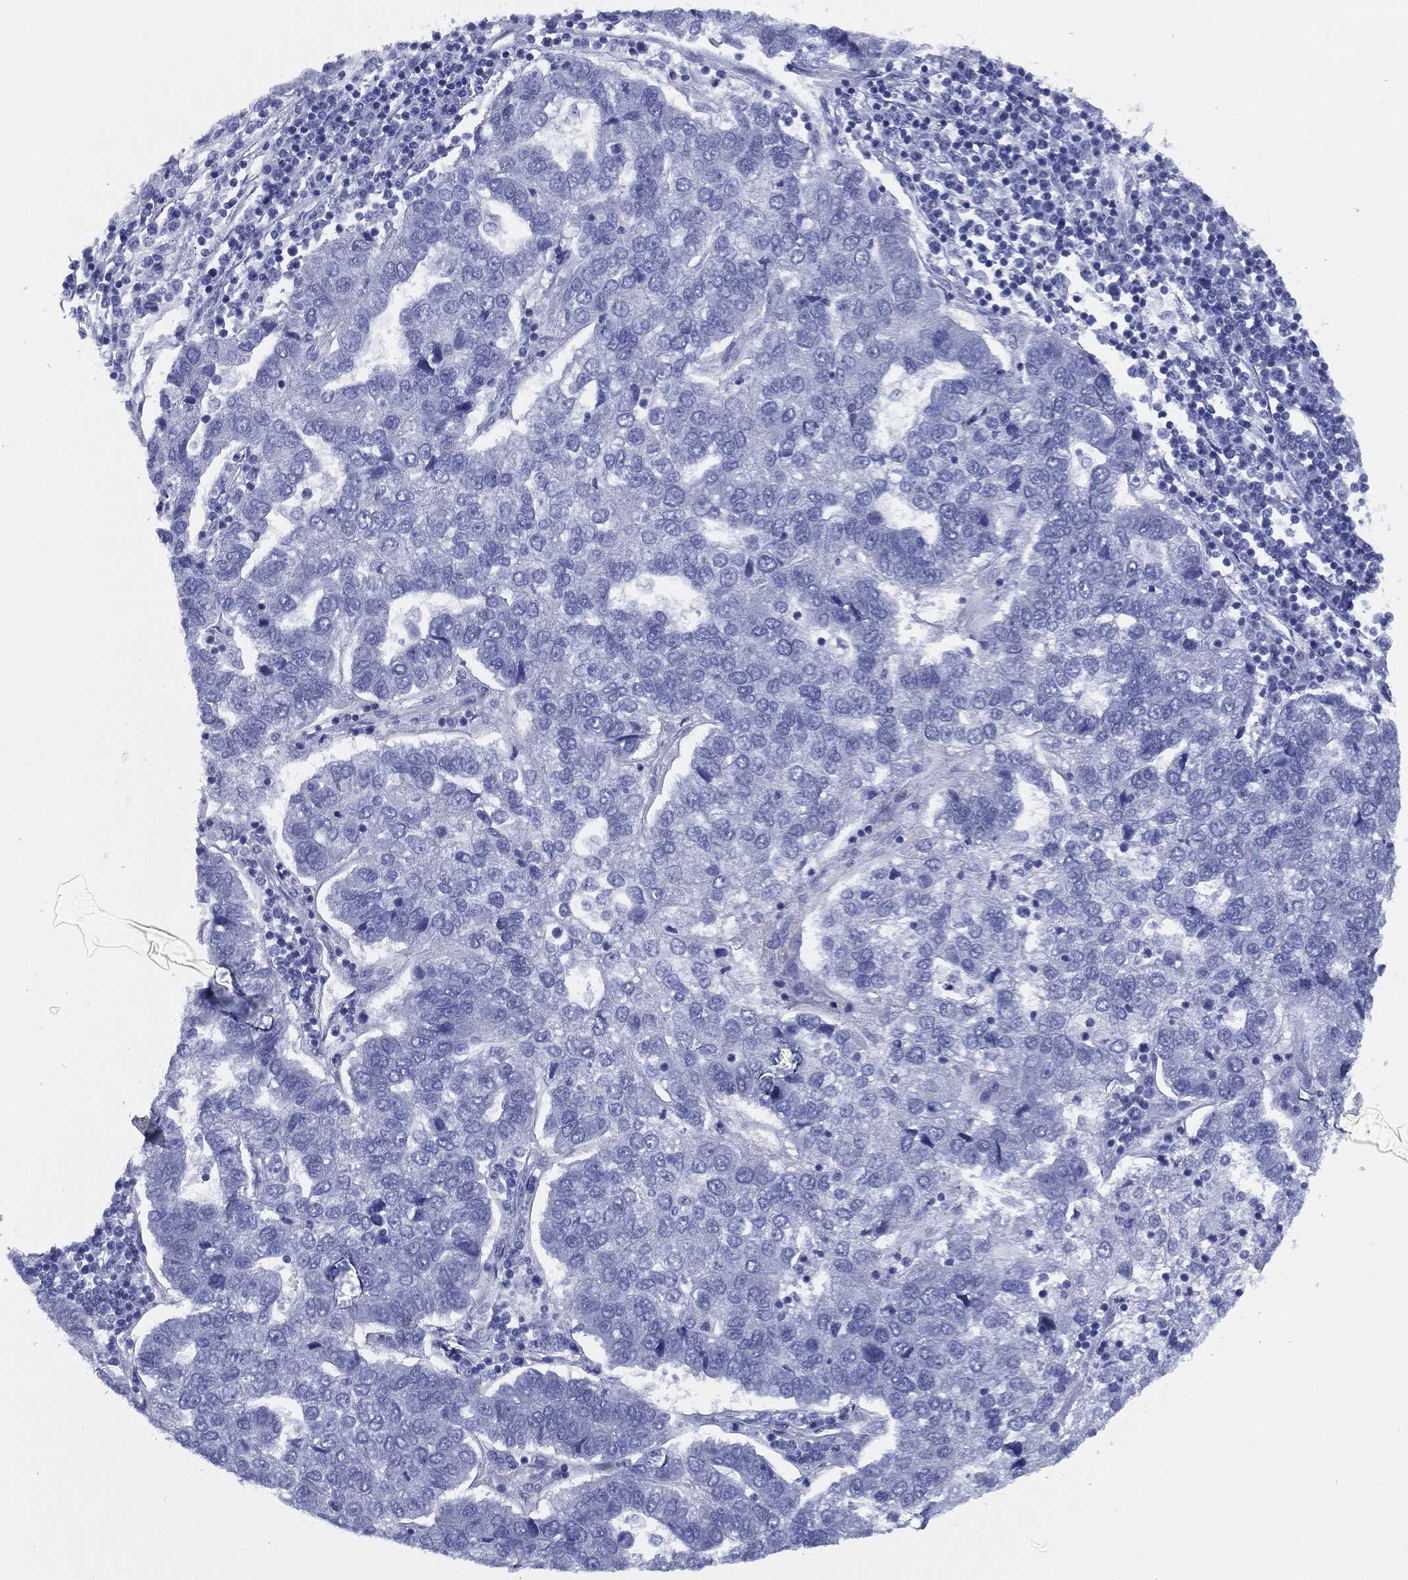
{"staining": {"intensity": "negative", "quantity": "none", "location": "none"}, "tissue": "pancreatic cancer", "cell_type": "Tumor cells", "image_type": "cancer", "snomed": [{"axis": "morphology", "description": "Adenocarcinoma, NOS"}, {"axis": "topography", "description": "Pancreas"}], "caption": "High power microscopy histopathology image of an IHC micrograph of pancreatic cancer (adenocarcinoma), revealing no significant expression in tumor cells. The staining was performed using DAB (3,3'-diaminobenzidine) to visualize the protein expression in brown, while the nuclei were stained in blue with hematoxylin (Magnification: 20x).", "gene": "TMEM252", "patient": {"sex": "female", "age": 61}}